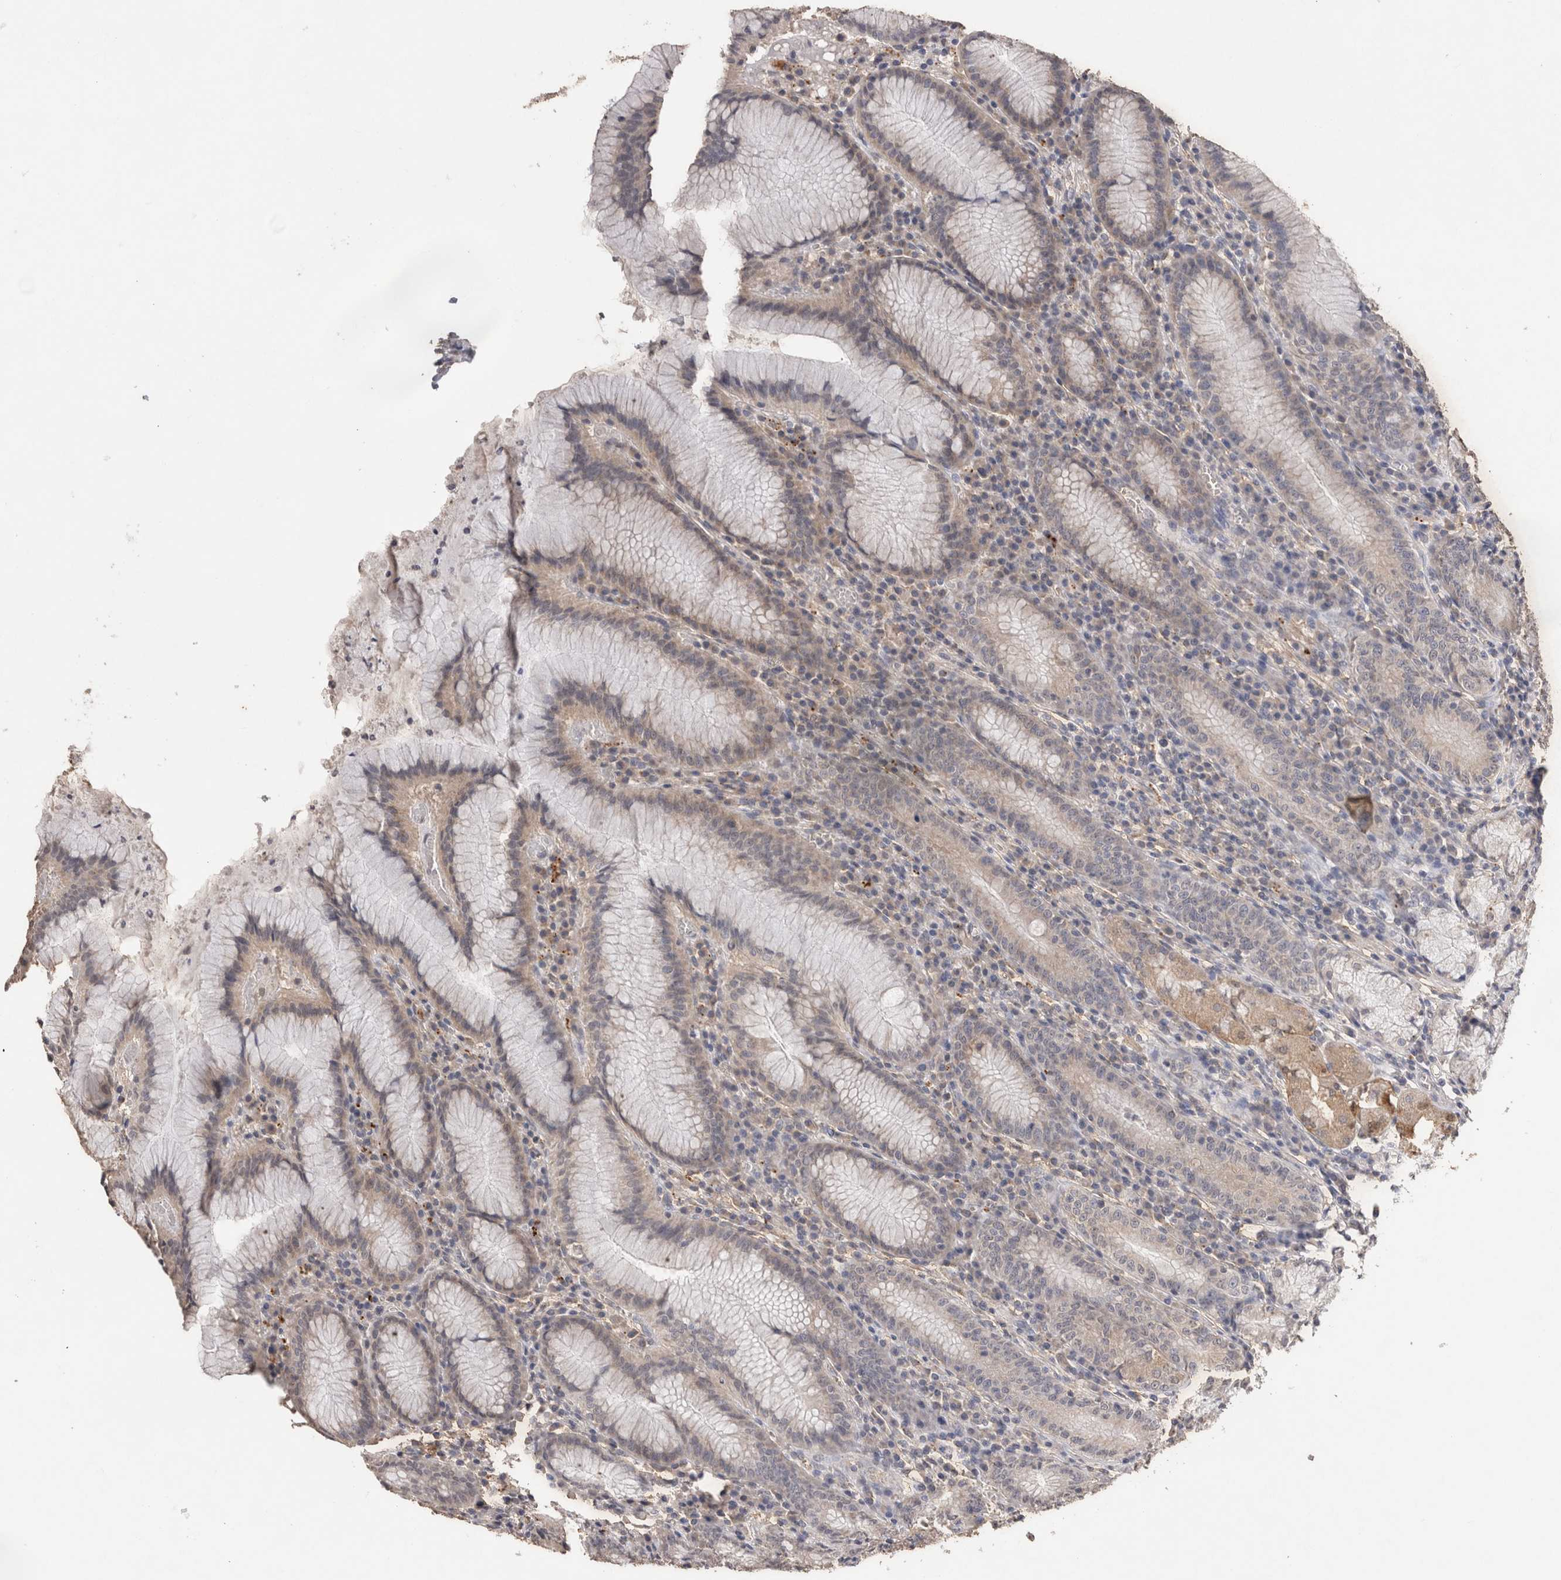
{"staining": {"intensity": "moderate", "quantity": "25%-75%", "location": "cytoplasmic/membranous"}, "tissue": "stomach", "cell_type": "Glandular cells", "image_type": "normal", "snomed": [{"axis": "morphology", "description": "Normal tissue, NOS"}, {"axis": "topography", "description": "Stomach"}], "caption": "The micrograph demonstrates immunohistochemical staining of normal stomach. There is moderate cytoplasmic/membranous positivity is present in approximately 25%-75% of glandular cells.", "gene": "CDH6", "patient": {"sex": "male", "age": 55}}